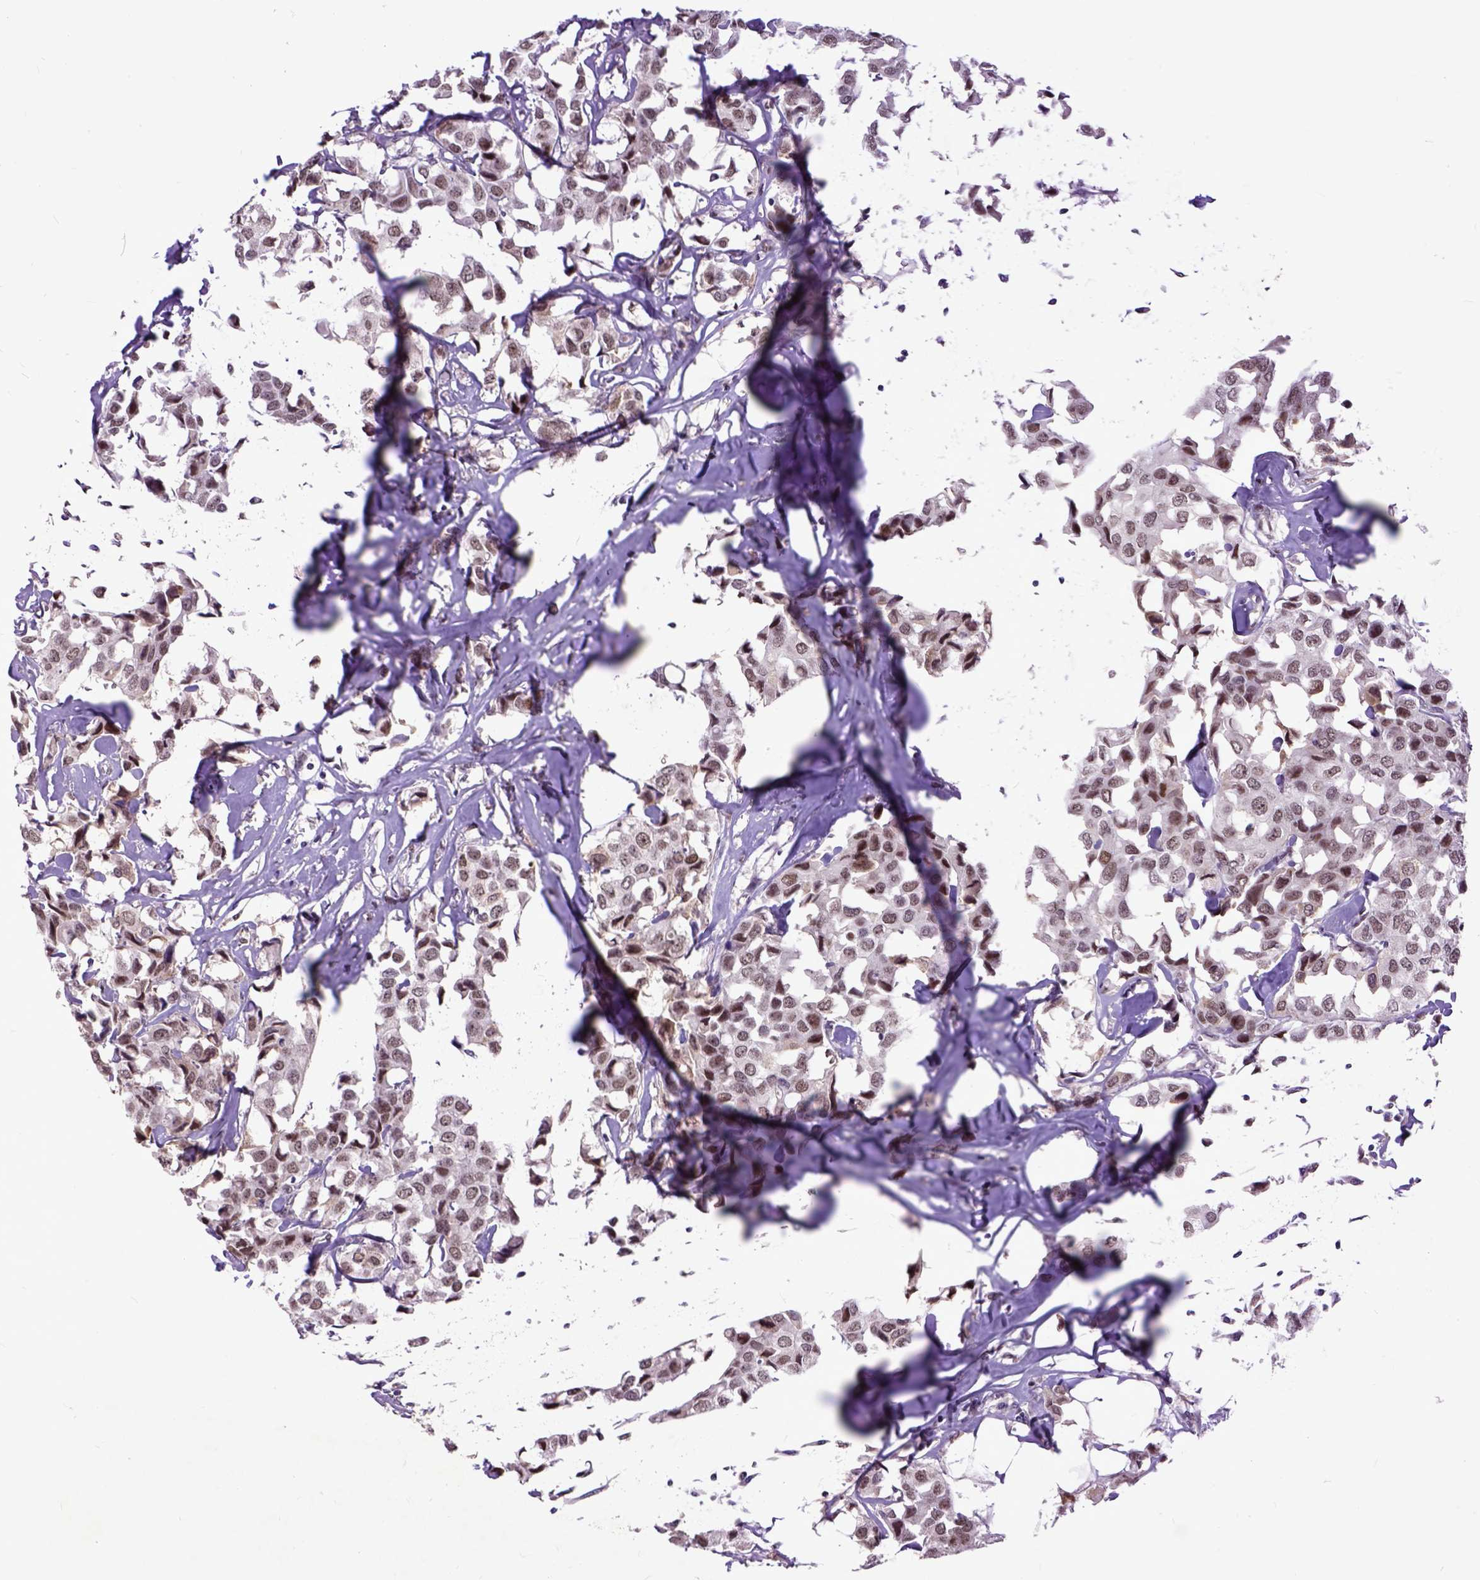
{"staining": {"intensity": "weak", "quantity": ">75%", "location": "cytoplasmic/membranous,nuclear"}, "tissue": "breast cancer", "cell_type": "Tumor cells", "image_type": "cancer", "snomed": [{"axis": "morphology", "description": "Duct carcinoma"}, {"axis": "topography", "description": "Breast"}], "caption": "Immunohistochemical staining of intraductal carcinoma (breast) displays low levels of weak cytoplasmic/membranous and nuclear protein positivity in approximately >75% of tumor cells. (DAB (3,3'-diaminobenzidine) IHC, brown staining for protein, blue staining for nuclei).", "gene": "RCC2", "patient": {"sex": "female", "age": 80}}